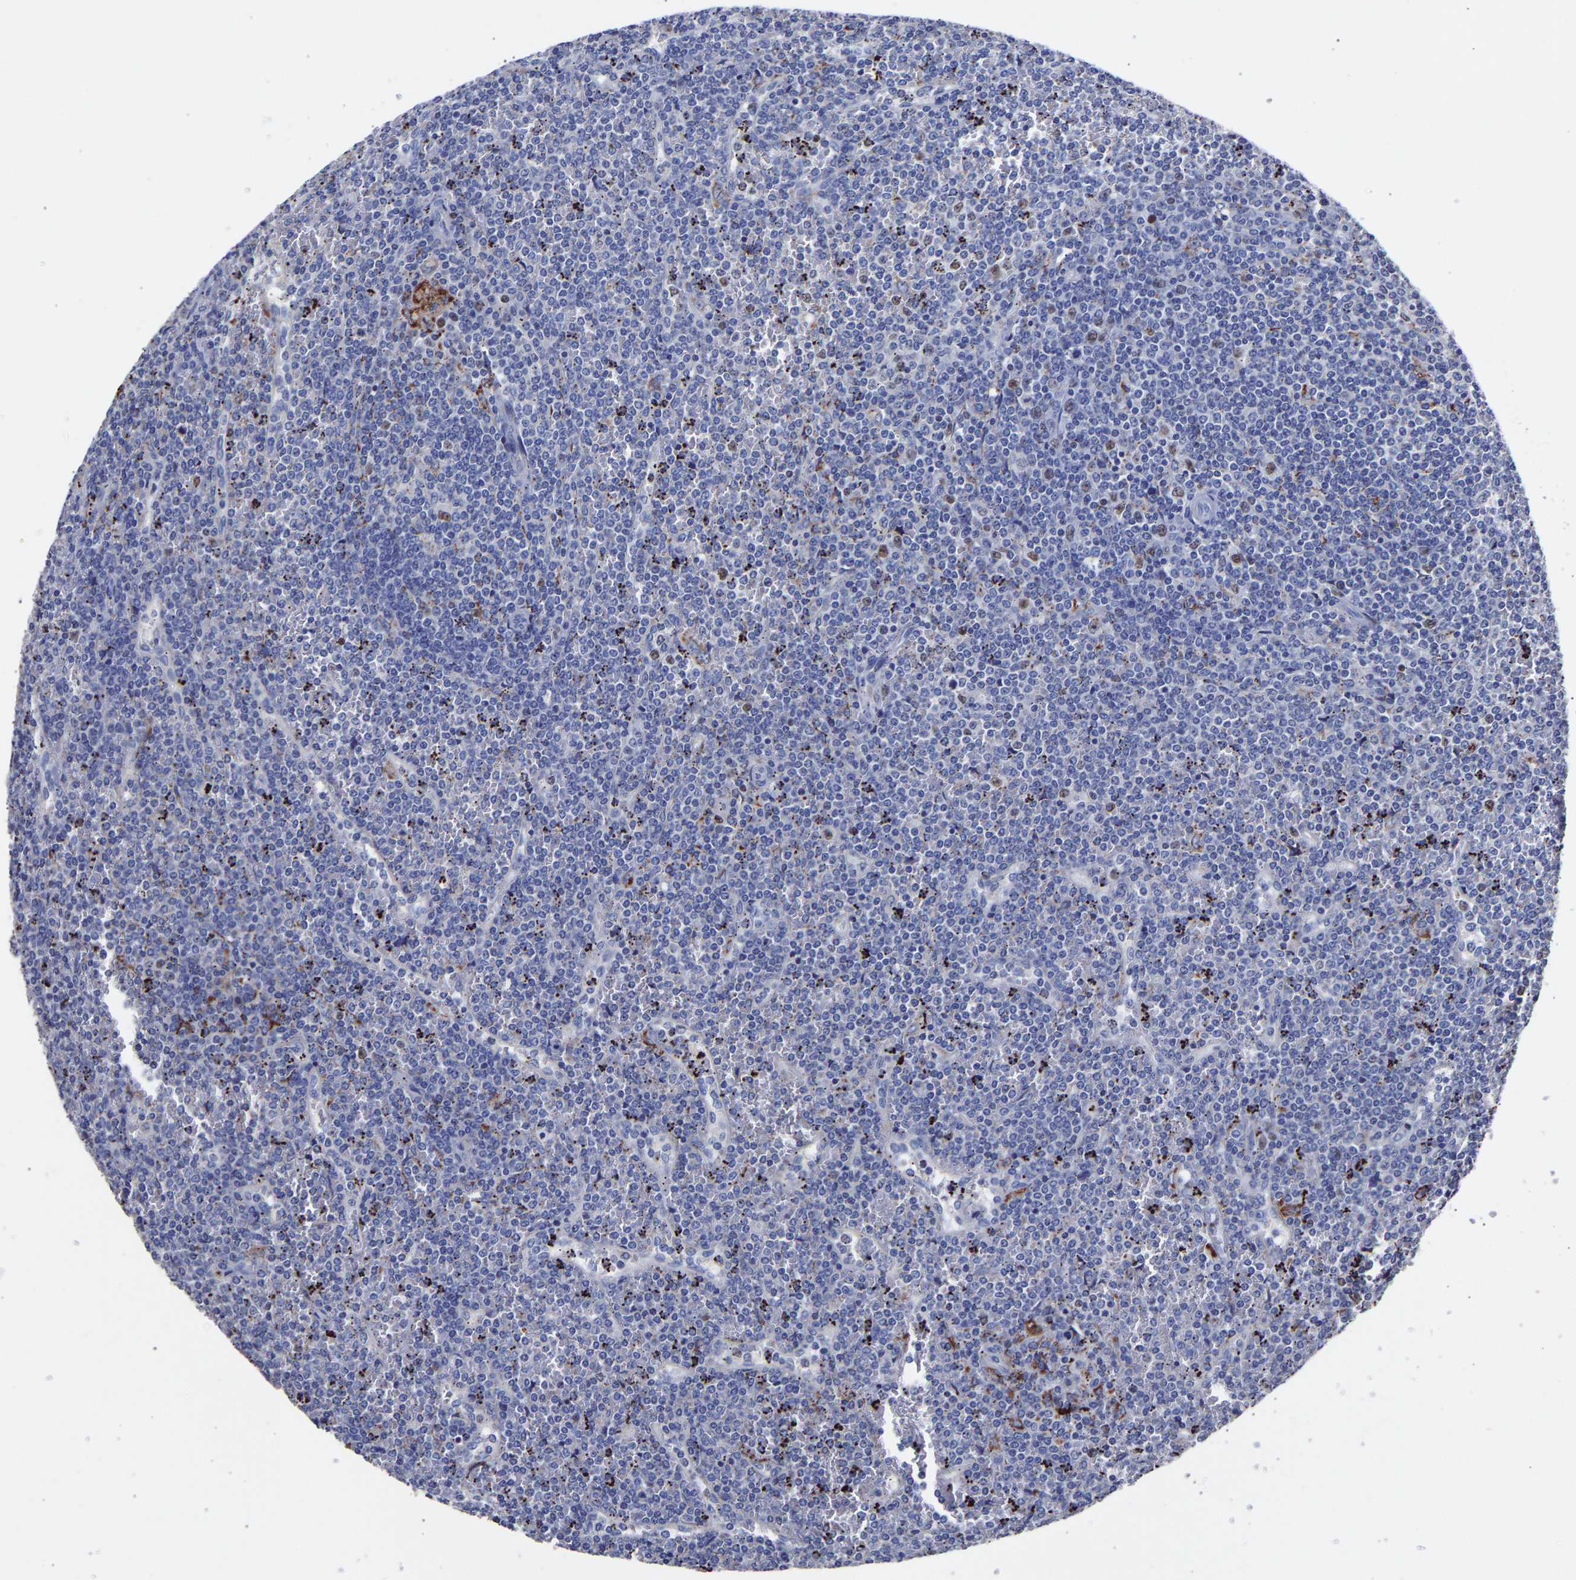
{"staining": {"intensity": "moderate", "quantity": "<25%", "location": "cytoplasmic/membranous,nuclear"}, "tissue": "lymphoma", "cell_type": "Tumor cells", "image_type": "cancer", "snomed": [{"axis": "morphology", "description": "Malignant lymphoma, non-Hodgkin's type, Low grade"}, {"axis": "topography", "description": "Spleen"}], "caption": "Lymphoma stained for a protein (brown) shows moderate cytoplasmic/membranous and nuclear positive staining in about <25% of tumor cells.", "gene": "SEM1", "patient": {"sex": "female", "age": 19}}